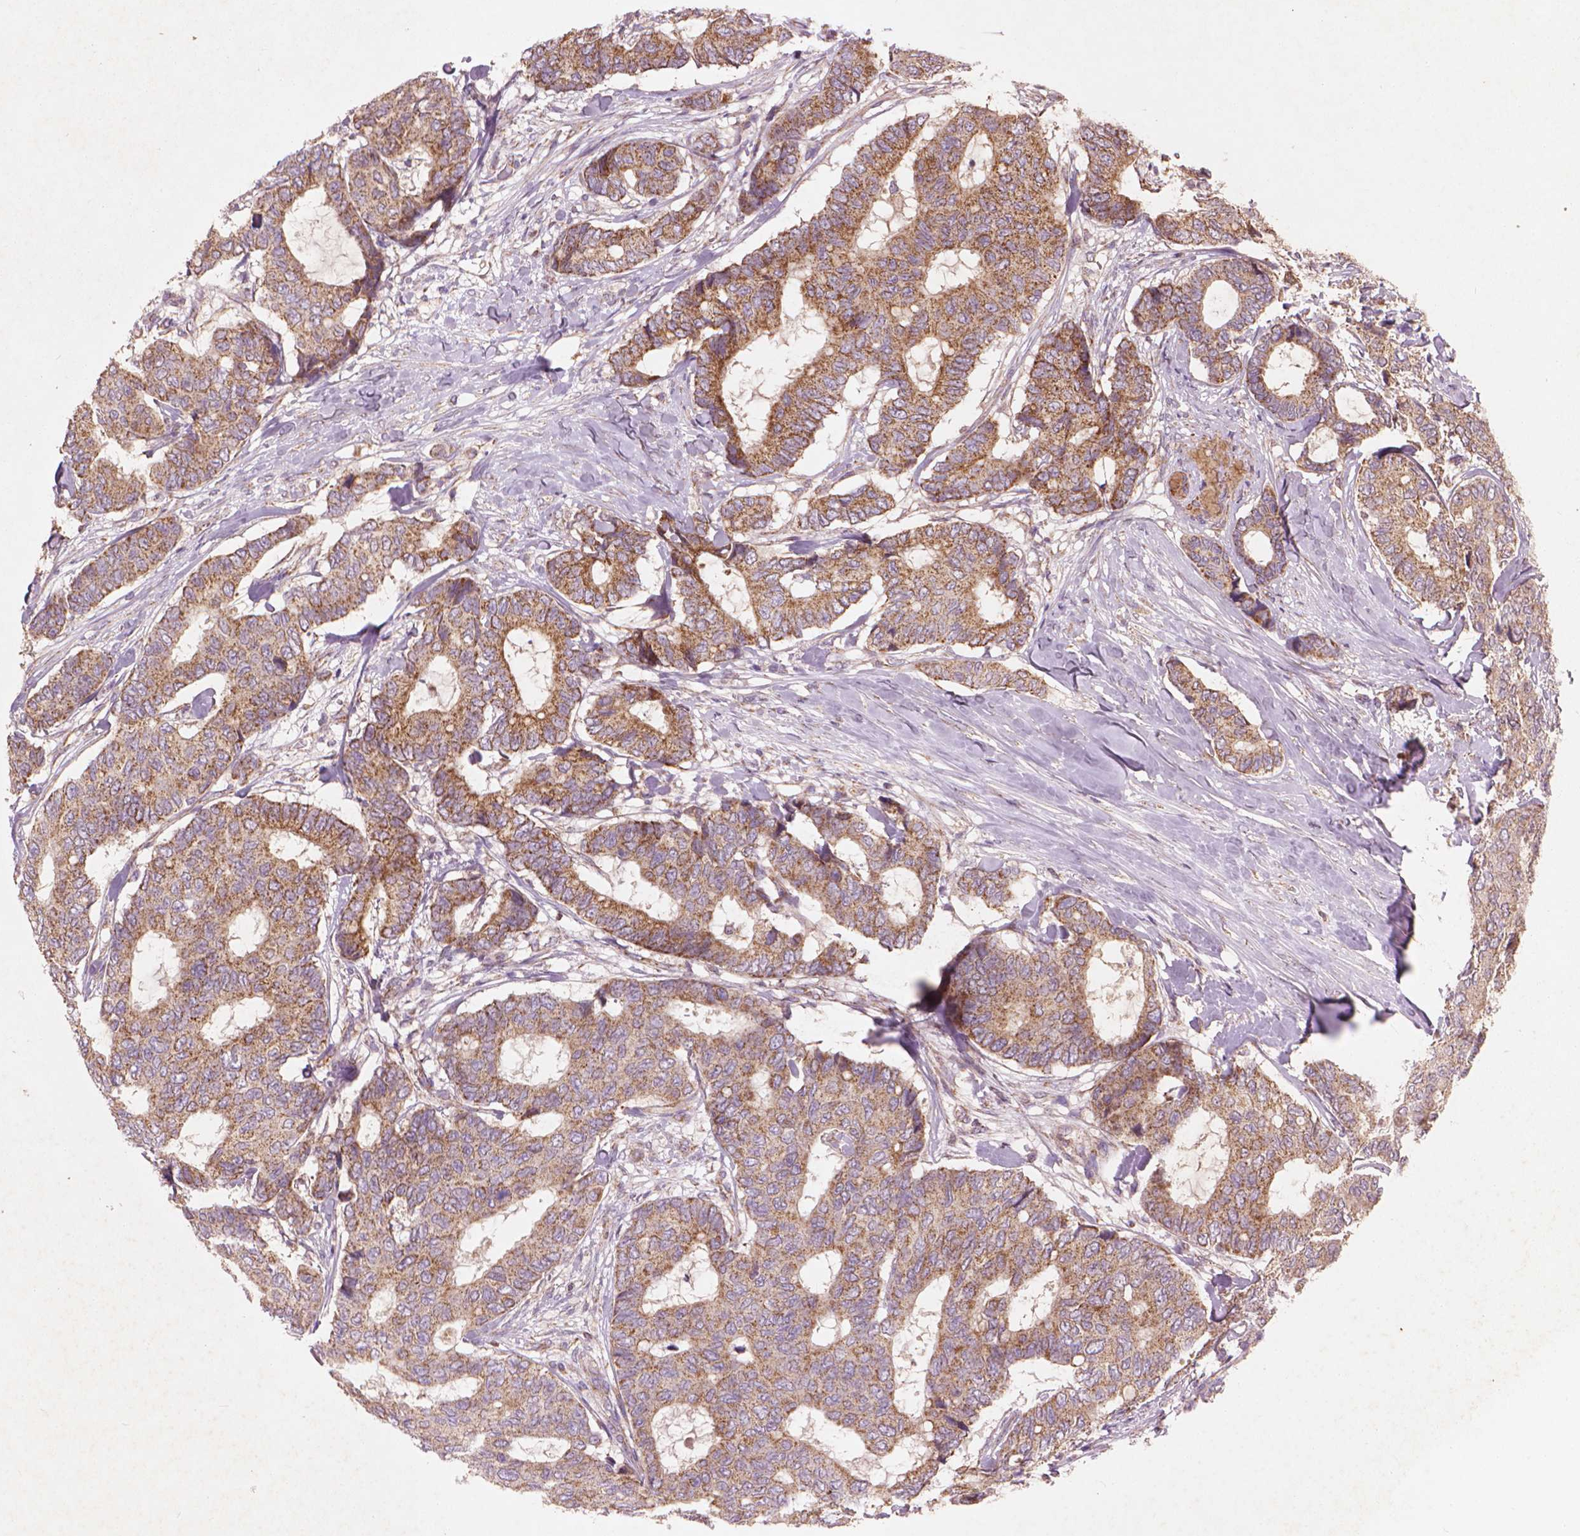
{"staining": {"intensity": "moderate", "quantity": ">75%", "location": "cytoplasmic/membranous"}, "tissue": "breast cancer", "cell_type": "Tumor cells", "image_type": "cancer", "snomed": [{"axis": "morphology", "description": "Duct carcinoma"}, {"axis": "topography", "description": "Breast"}], "caption": "Immunohistochemical staining of invasive ductal carcinoma (breast) displays medium levels of moderate cytoplasmic/membranous staining in approximately >75% of tumor cells.", "gene": "NLRX1", "patient": {"sex": "female", "age": 75}}